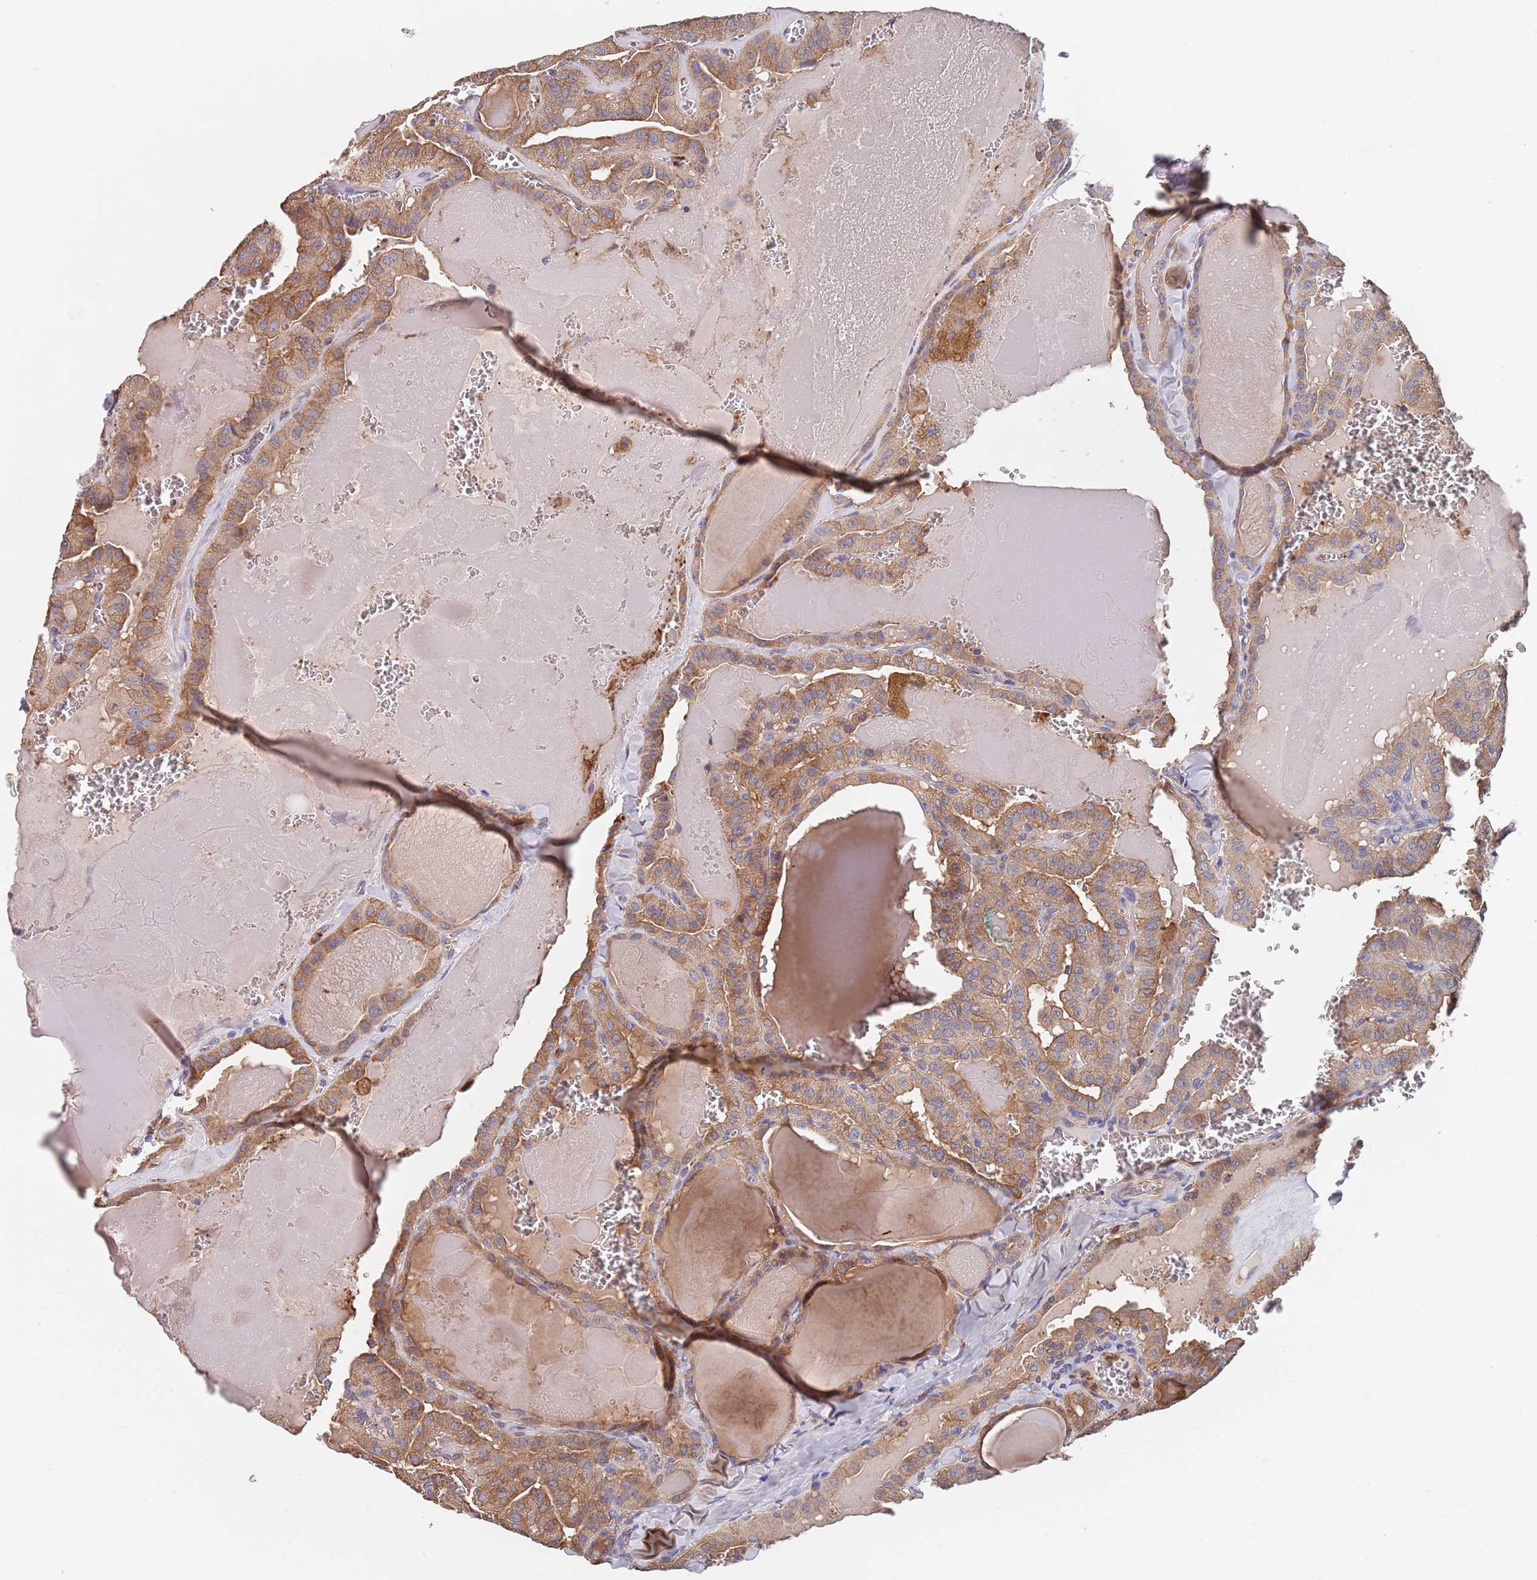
{"staining": {"intensity": "moderate", "quantity": ">75%", "location": "cytoplasmic/membranous"}, "tissue": "thyroid cancer", "cell_type": "Tumor cells", "image_type": "cancer", "snomed": [{"axis": "morphology", "description": "Papillary adenocarcinoma, NOS"}, {"axis": "topography", "description": "Thyroid gland"}], "caption": "This is a micrograph of IHC staining of thyroid cancer (papillary adenocarcinoma), which shows moderate positivity in the cytoplasmic/membranous of tumor cells.", "gene": "DCUN1D3", "patient": {"sex": "male", "age": 52}}